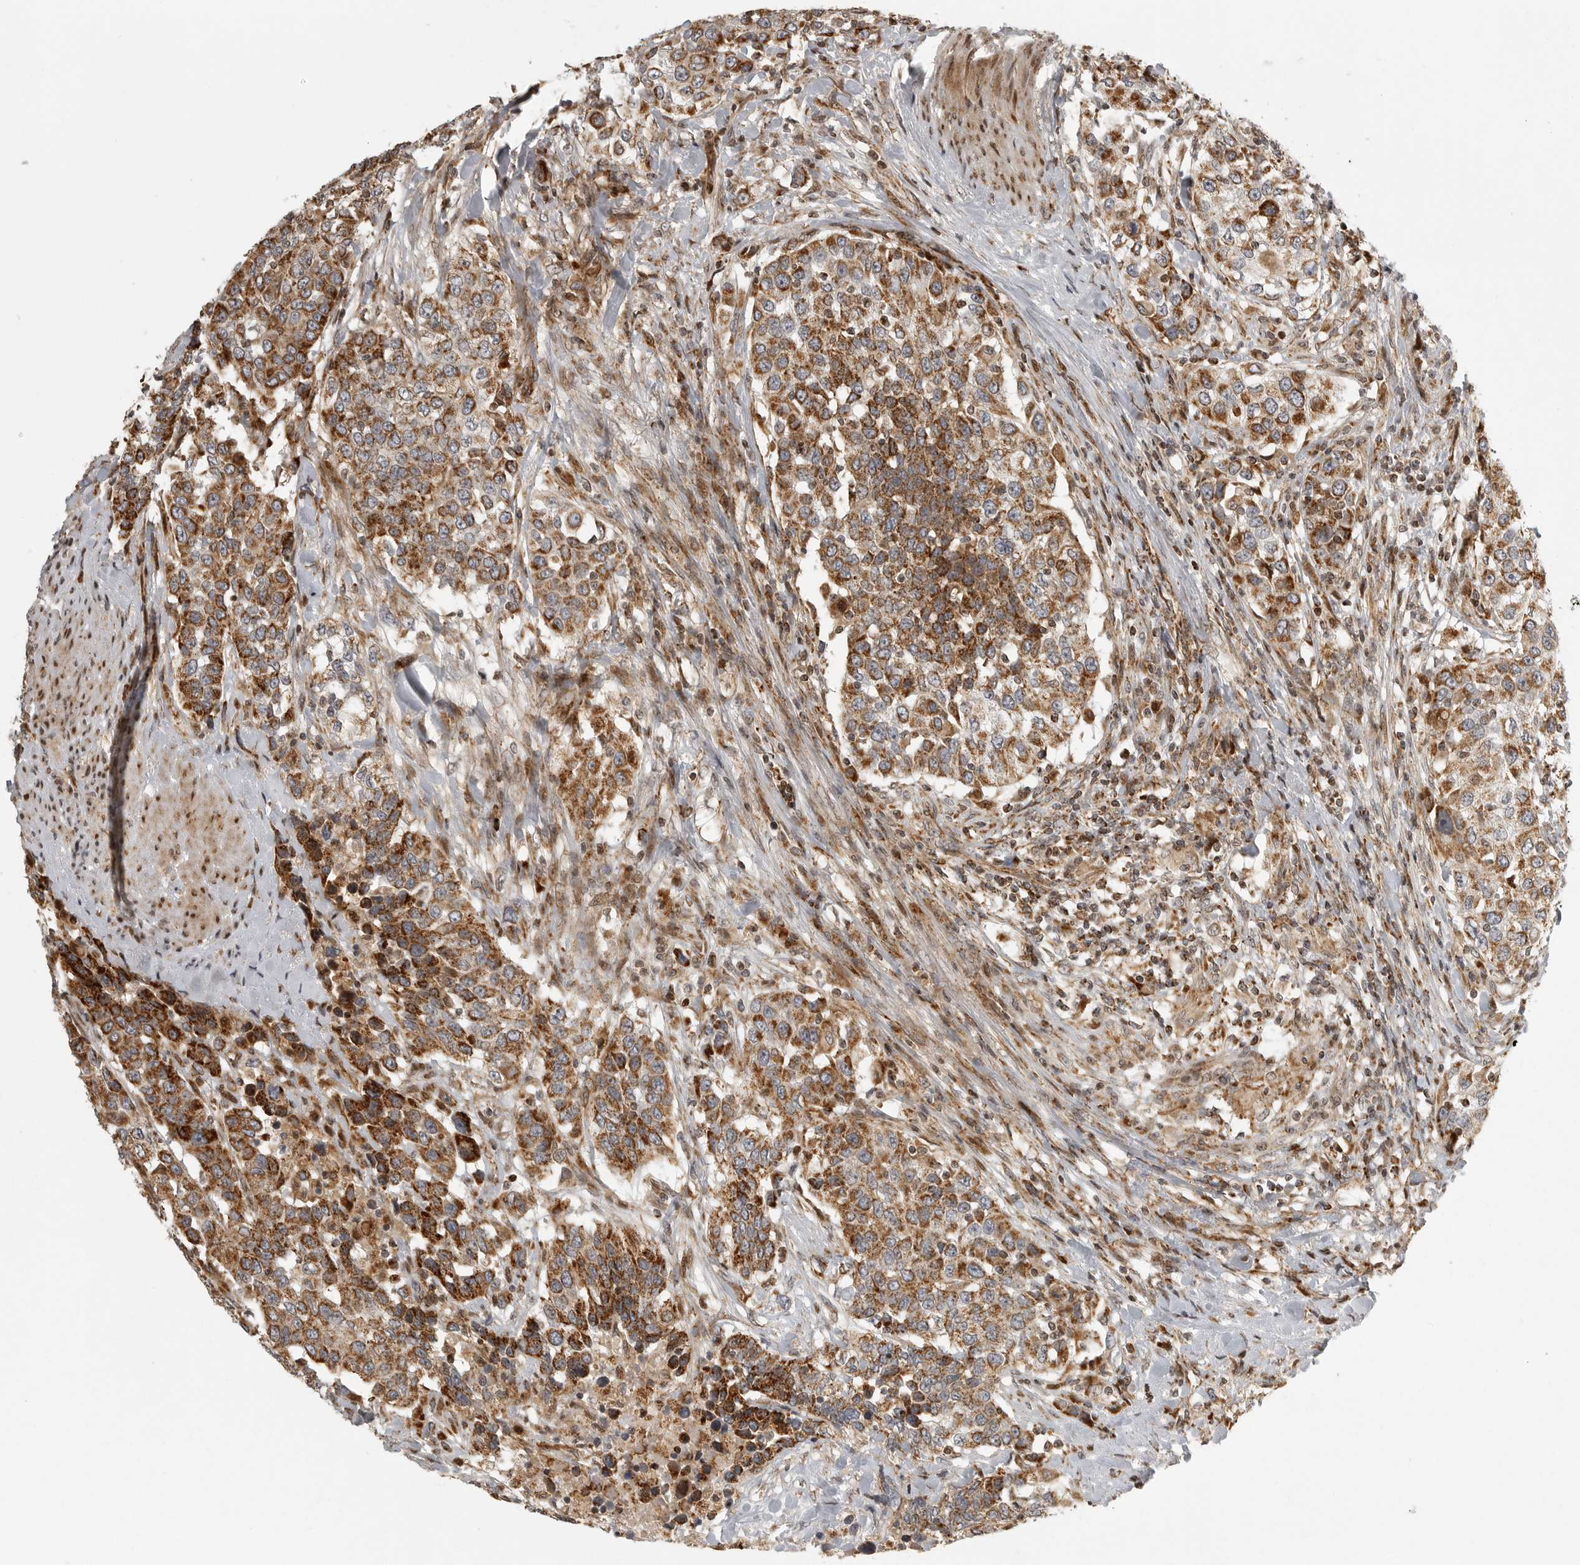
{"staining": {"intensity": "moderate", "quantity": ">75%", "location": "cytoplasmic/membranous"}, "tissue": "urothelial cancer", "cell_type": "Tumor cells", "image_type": "cancer", "snomed": [{"axis": "morphology", "description": "Urothelial carcinoma, High grade"}, {"axis": "topography", "description": "Urinary bladder"}], "caption": "Protein expression analysis of human urothelial cancer reveals moderate cytoplasmic/membranous staining in approximately >75% of tumor cells.", "gene": "NARS2", "patient": {"sex": "female", "age": 80}}